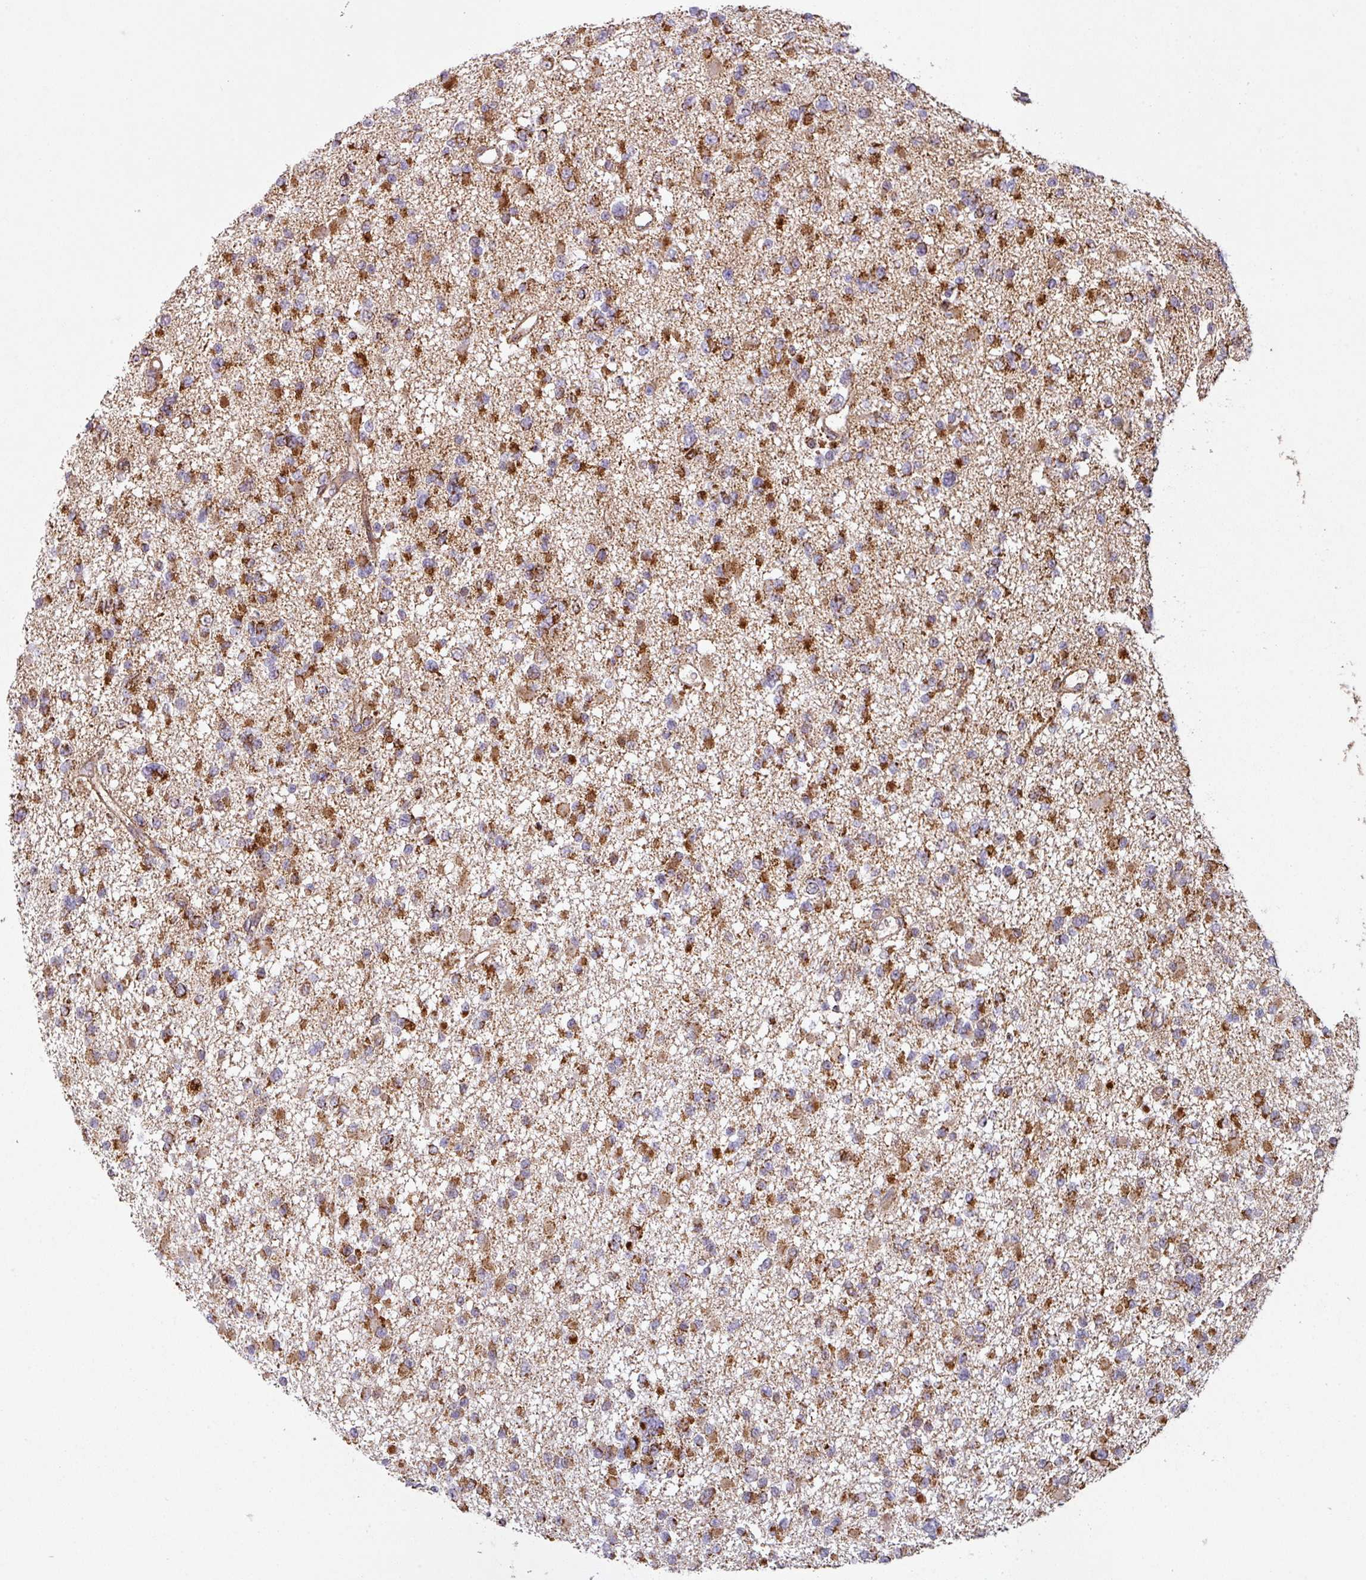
{"staining": {"intensity": "strong", "quantity": ">75%", "location": "cytoplasmic/membranous"}, "tissue": "glioma", "cell_type": "Tumor cells", "image_type": "cancer", "snomed": [{"axis": "morphology", "description": "Glioma, malignant, Low grade"}, {"axis": "topography", "description": "Brain"}], "caption": "Tumor cells show high levels of strong cytoplasmic/membranous expression in about >75% of cells in human malignant glioma (low-grade).", "gene": "GPD2", "patient": {"sex": "female", "age": 22}}